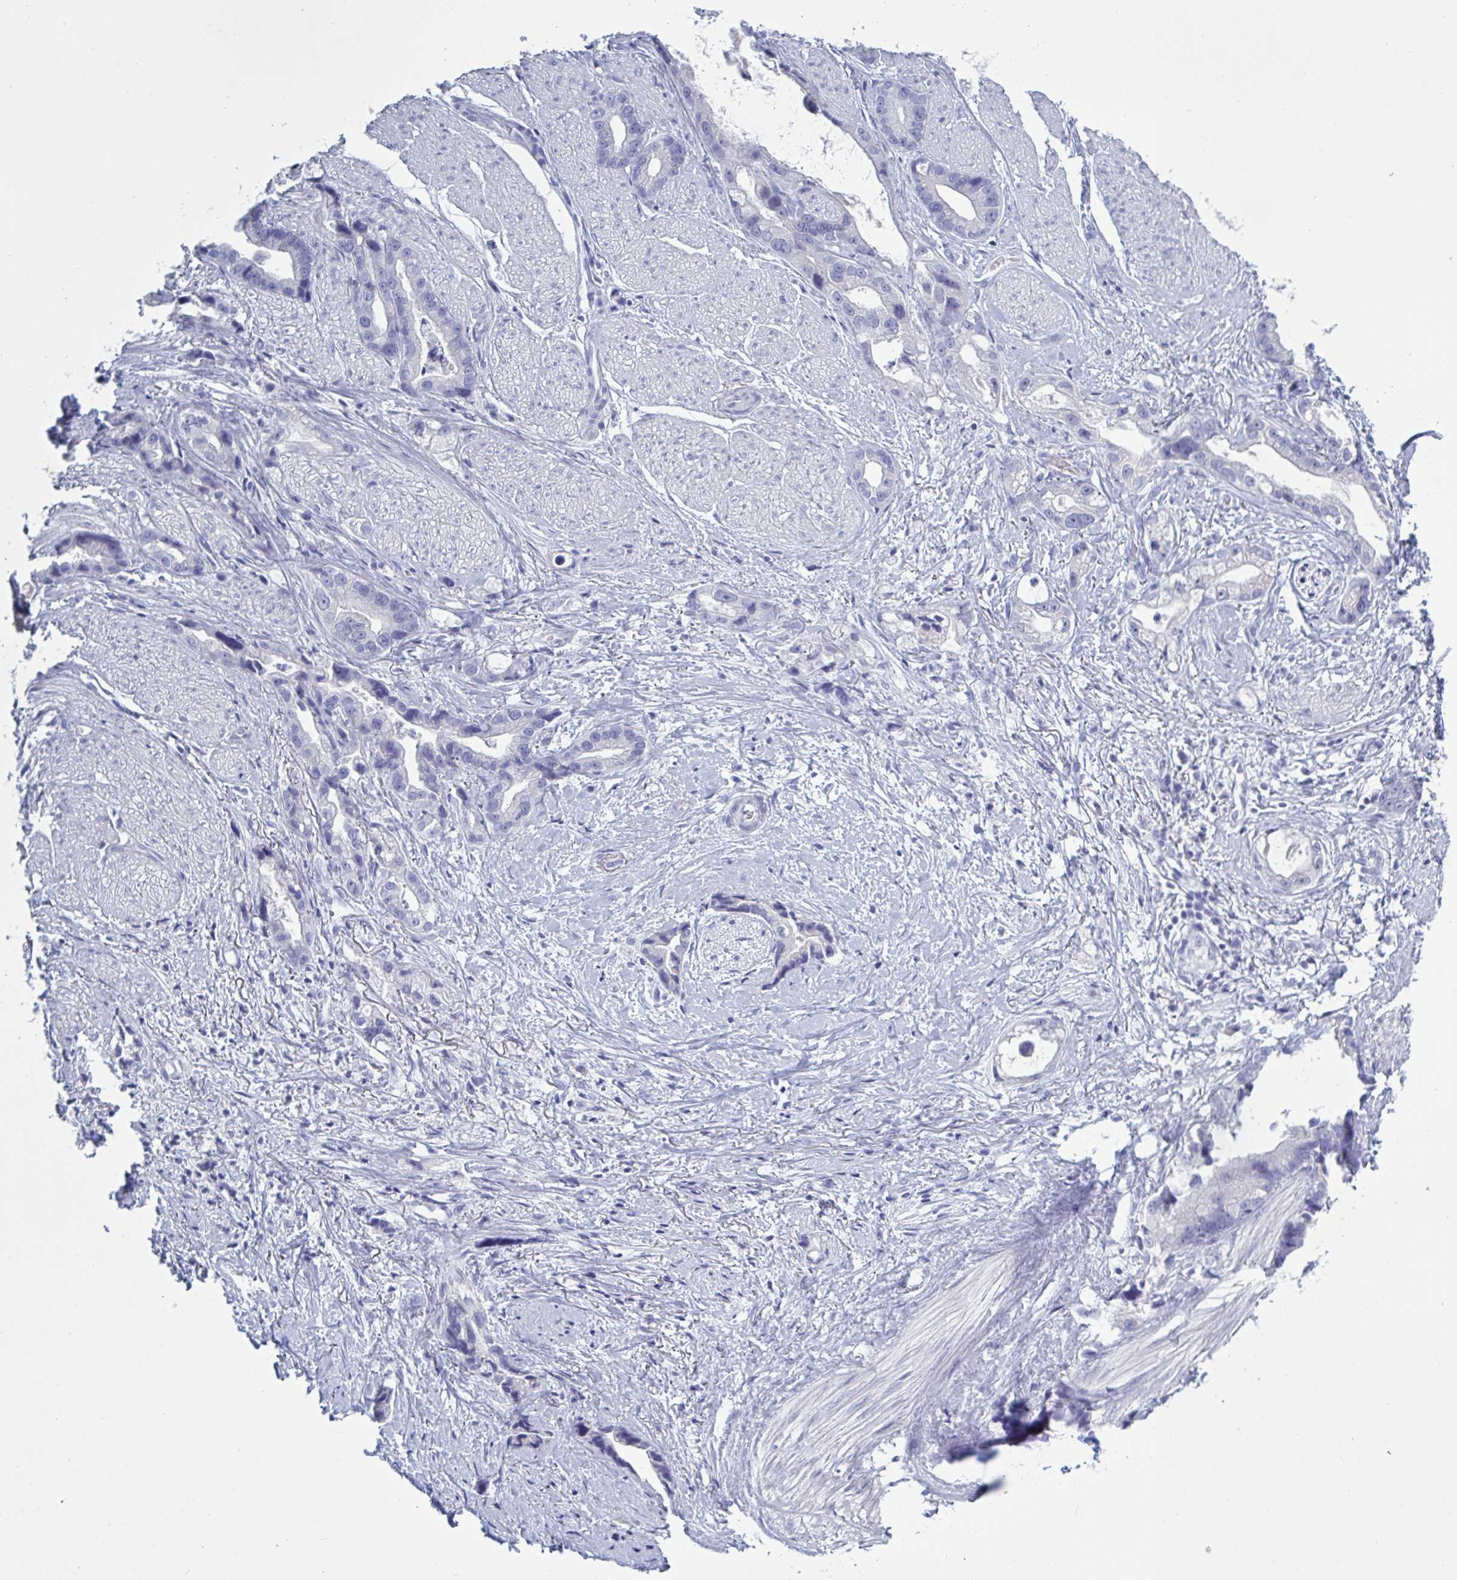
{"staining": {"intensity": "negative", "quantity": "none", "location": "none"}, "tissue": "stomach cancer", "cell_type": "Tumor cells", "image_type": "cancer", "snomed": [{"axis": "morphology", "description": "Adenocarcinoma, NOS"}, {"axis": "topography", "description": "Stomach"}], "caption": "Adenocarcinoma (stomach) was stained to show a protein in brown. There is no significant expression in tumor cells.", "gene": "NDUFC2", "patient": {"sex": "male", "age": 55}}